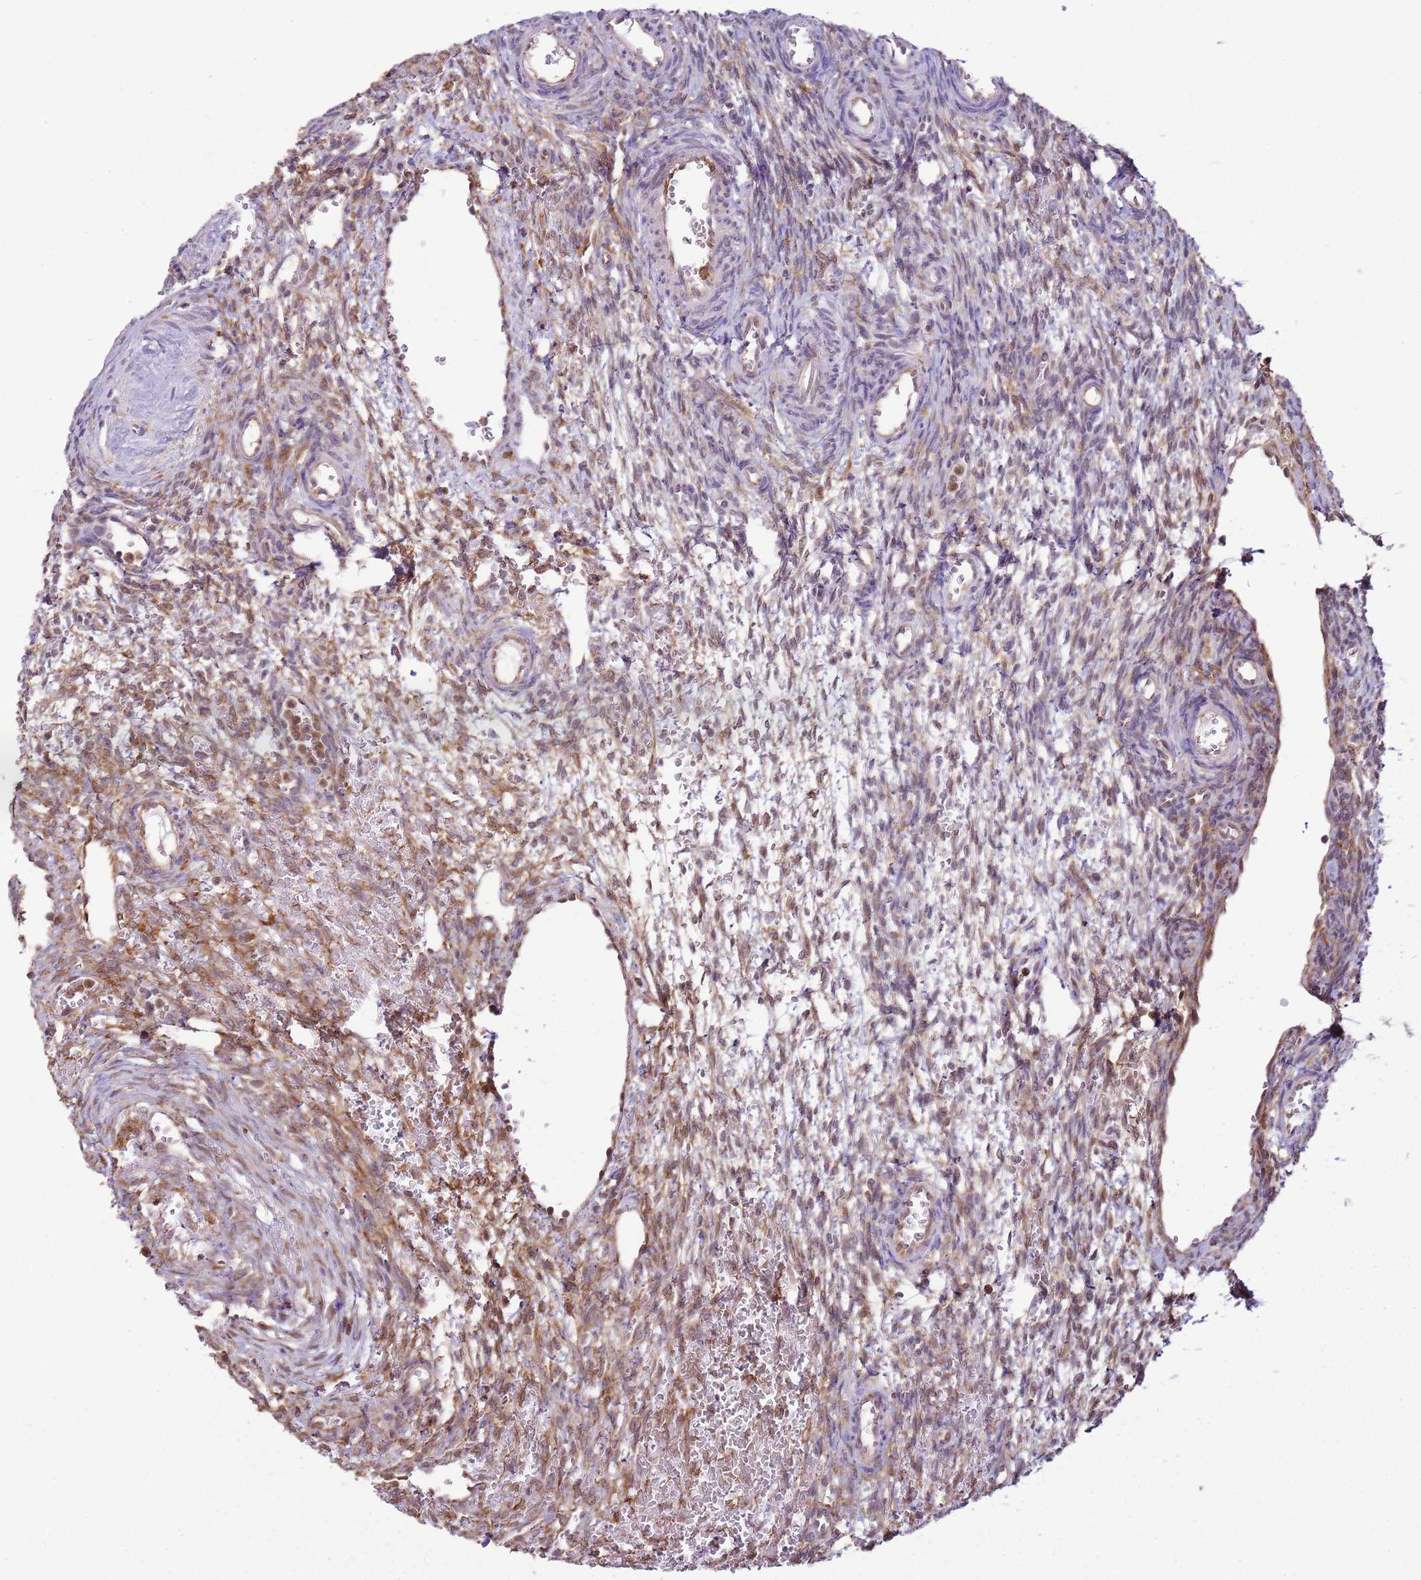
{"staining": {"intensity": "moderate", "quantity": ">75%", "location": "cytoplasmic/membranous"}, "tissue": "ovary", "cell_type": "Ovarian stroma cells", "image_type": "normal", "snomed": [{"axis": "morphology", "description": "Normal tissue, NOS"}, {"axis": "topography", "description": "Ovary"}], "caption": "A high-resolution histopathology image shows IHC staining of normal ovary, which reveals moderate cytoplasmic/membranous expression in about >75% of ovarian stroma cells. (Brightfield microscopy of DAB IHC at high magnification).", "gene": "GABRE", "patient": {"sex": "female", "age": 39}}